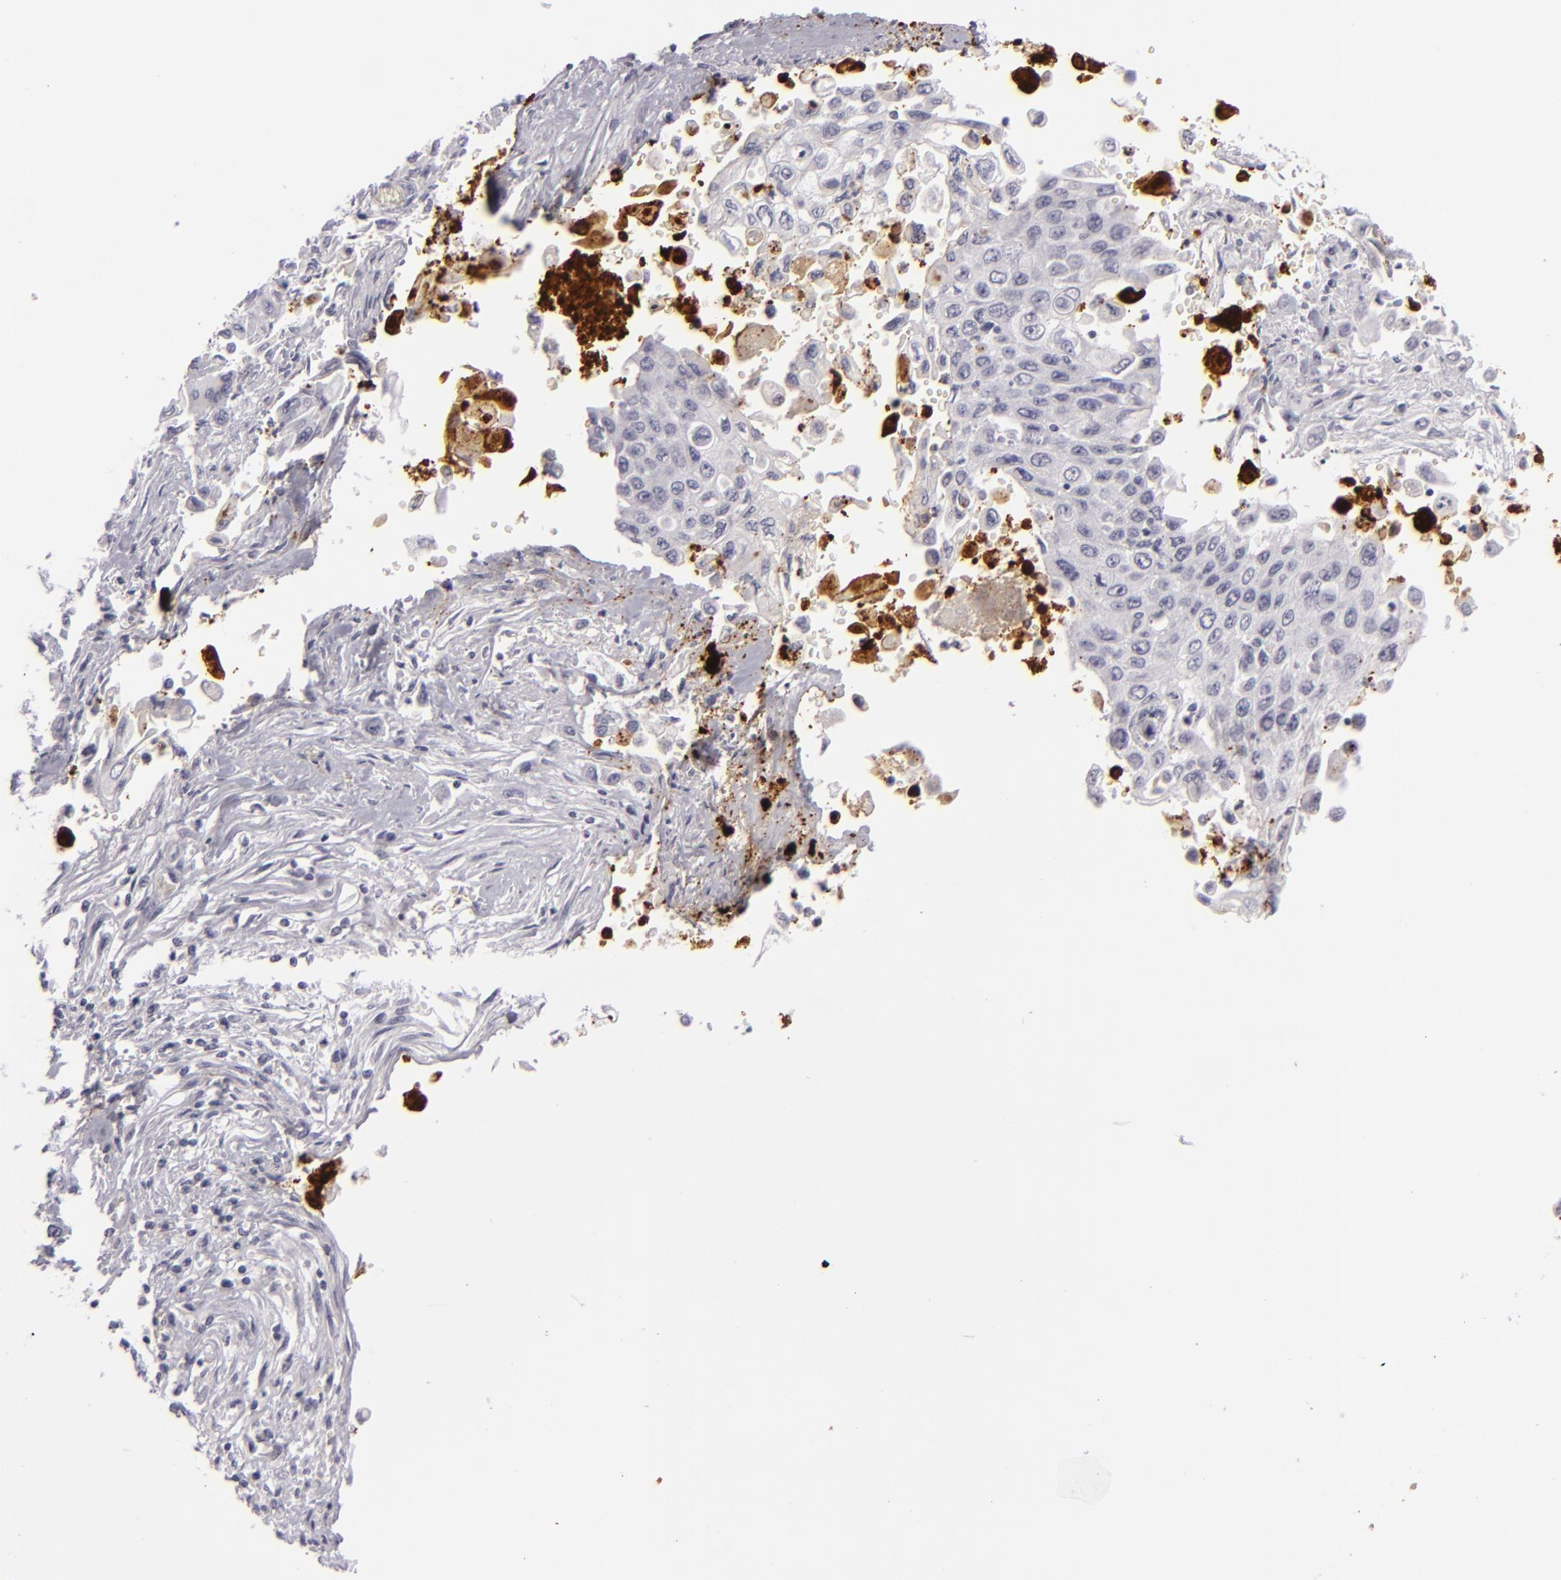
{"staining": {"intensity": "negative", "quantity": "none", "location": "none"}, "tissue": "pancreatic cancer", "cell_type": "Tumor cells", "image_type": "cancer", "snomed": [{"axis": "morphology", "description": "Adenocarcinoma, NOS"}, {"axis": "topography", "description": "Pancreas"}], "caption": "IHC of pancreatic cancer displays no expression in tumor cells.", "gene": "C9", "patient": {"sex": "male", "age": 70}}